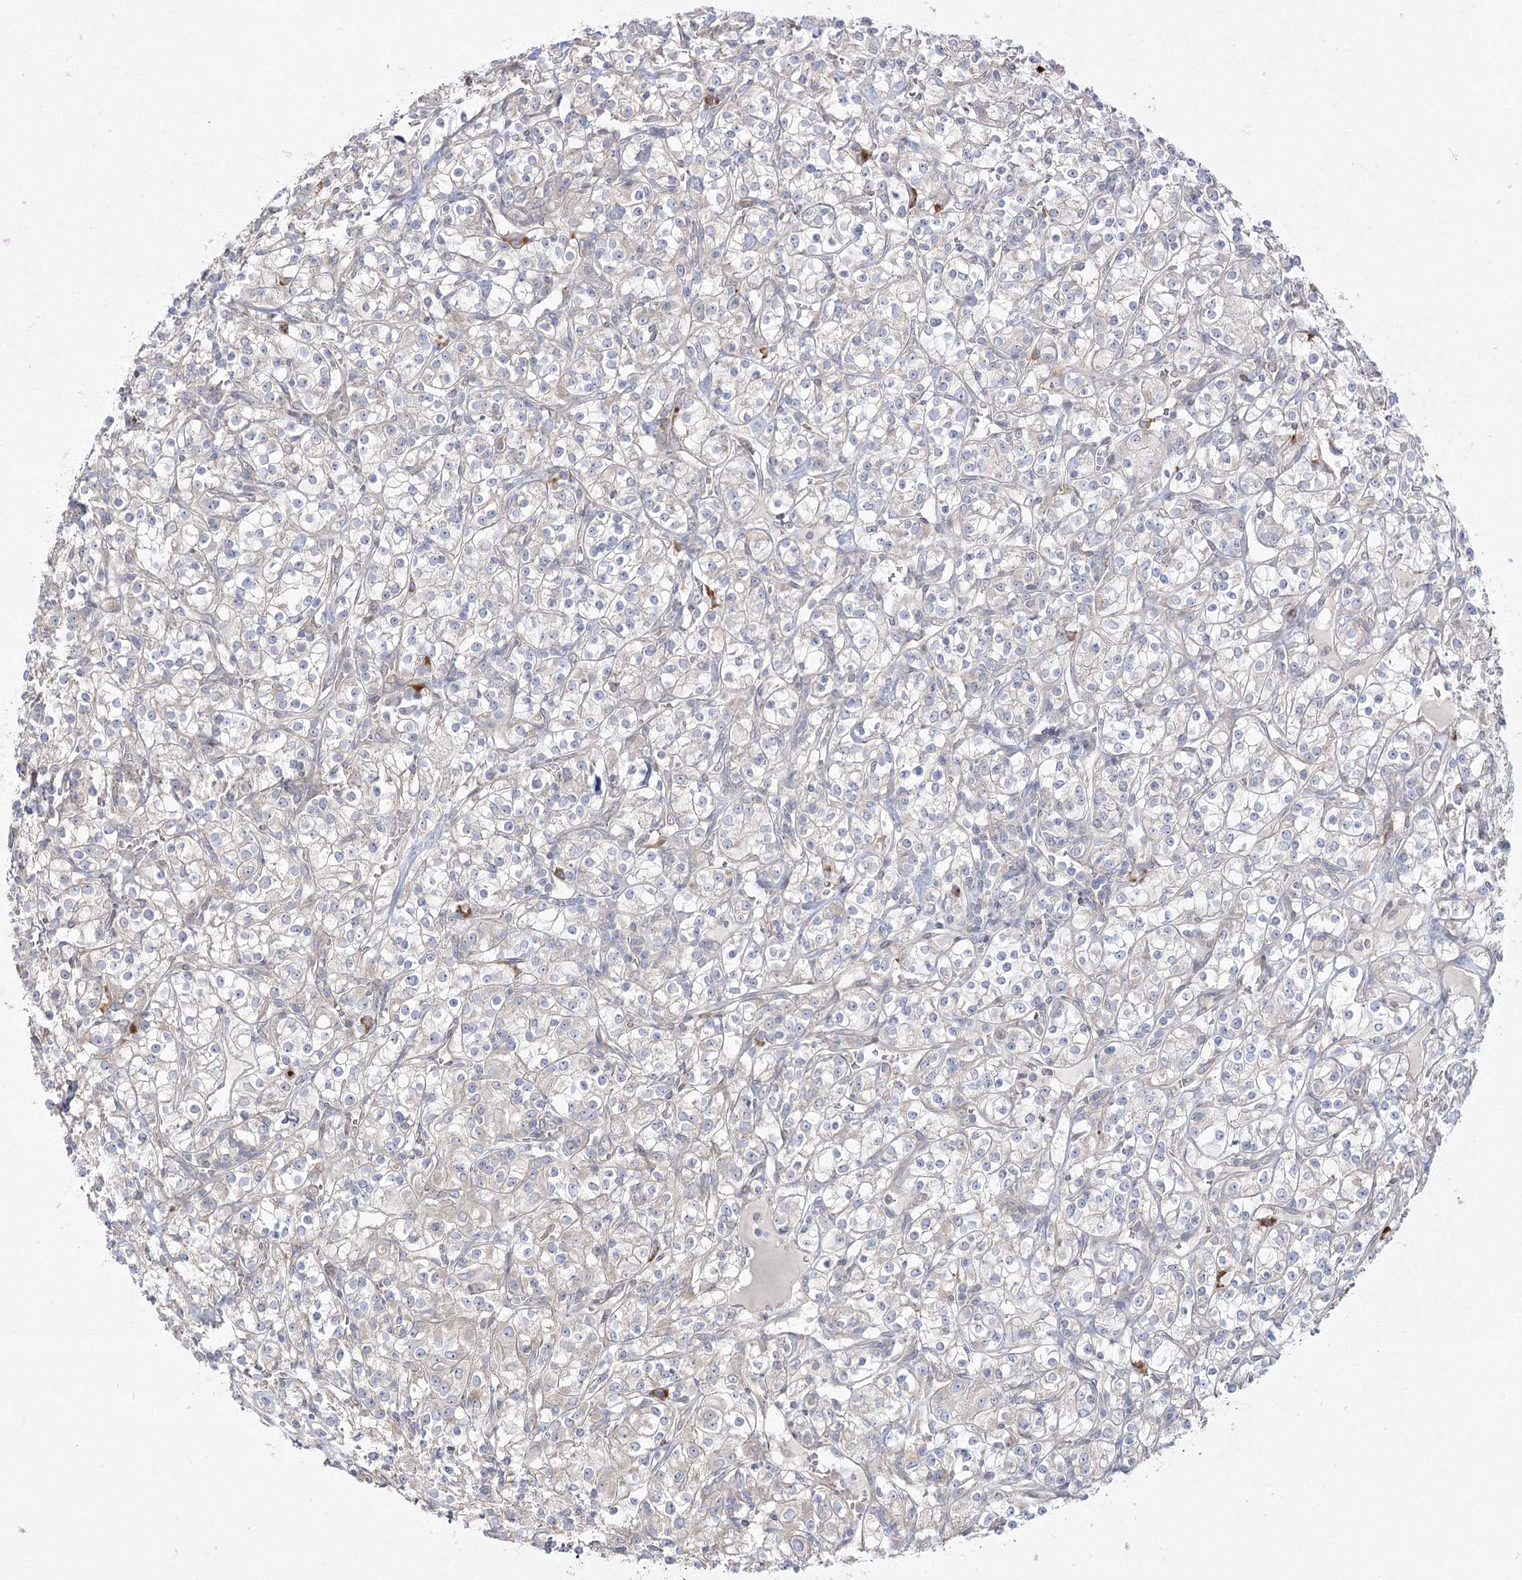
{"staining": {"intensity": "negative", "quantity": "none", "location": "none"}, "tissue": "renal cancer", "cell_type": "Tumor cells", "image_type": "cancer", "snomed": [{"axis": "morphology", "description": "Adenocarcinoma, NOS"}, {"axis": "topography", "description": "Kidney"}], "caption": "Immunohistochemistry (IHC) histopathology image of renal adenocarcinoma stained for a protein (brown), which displays no expression in tumor cells.", "gene": "CAMTA1", "patient": {"sex": "male", "age": 77}}